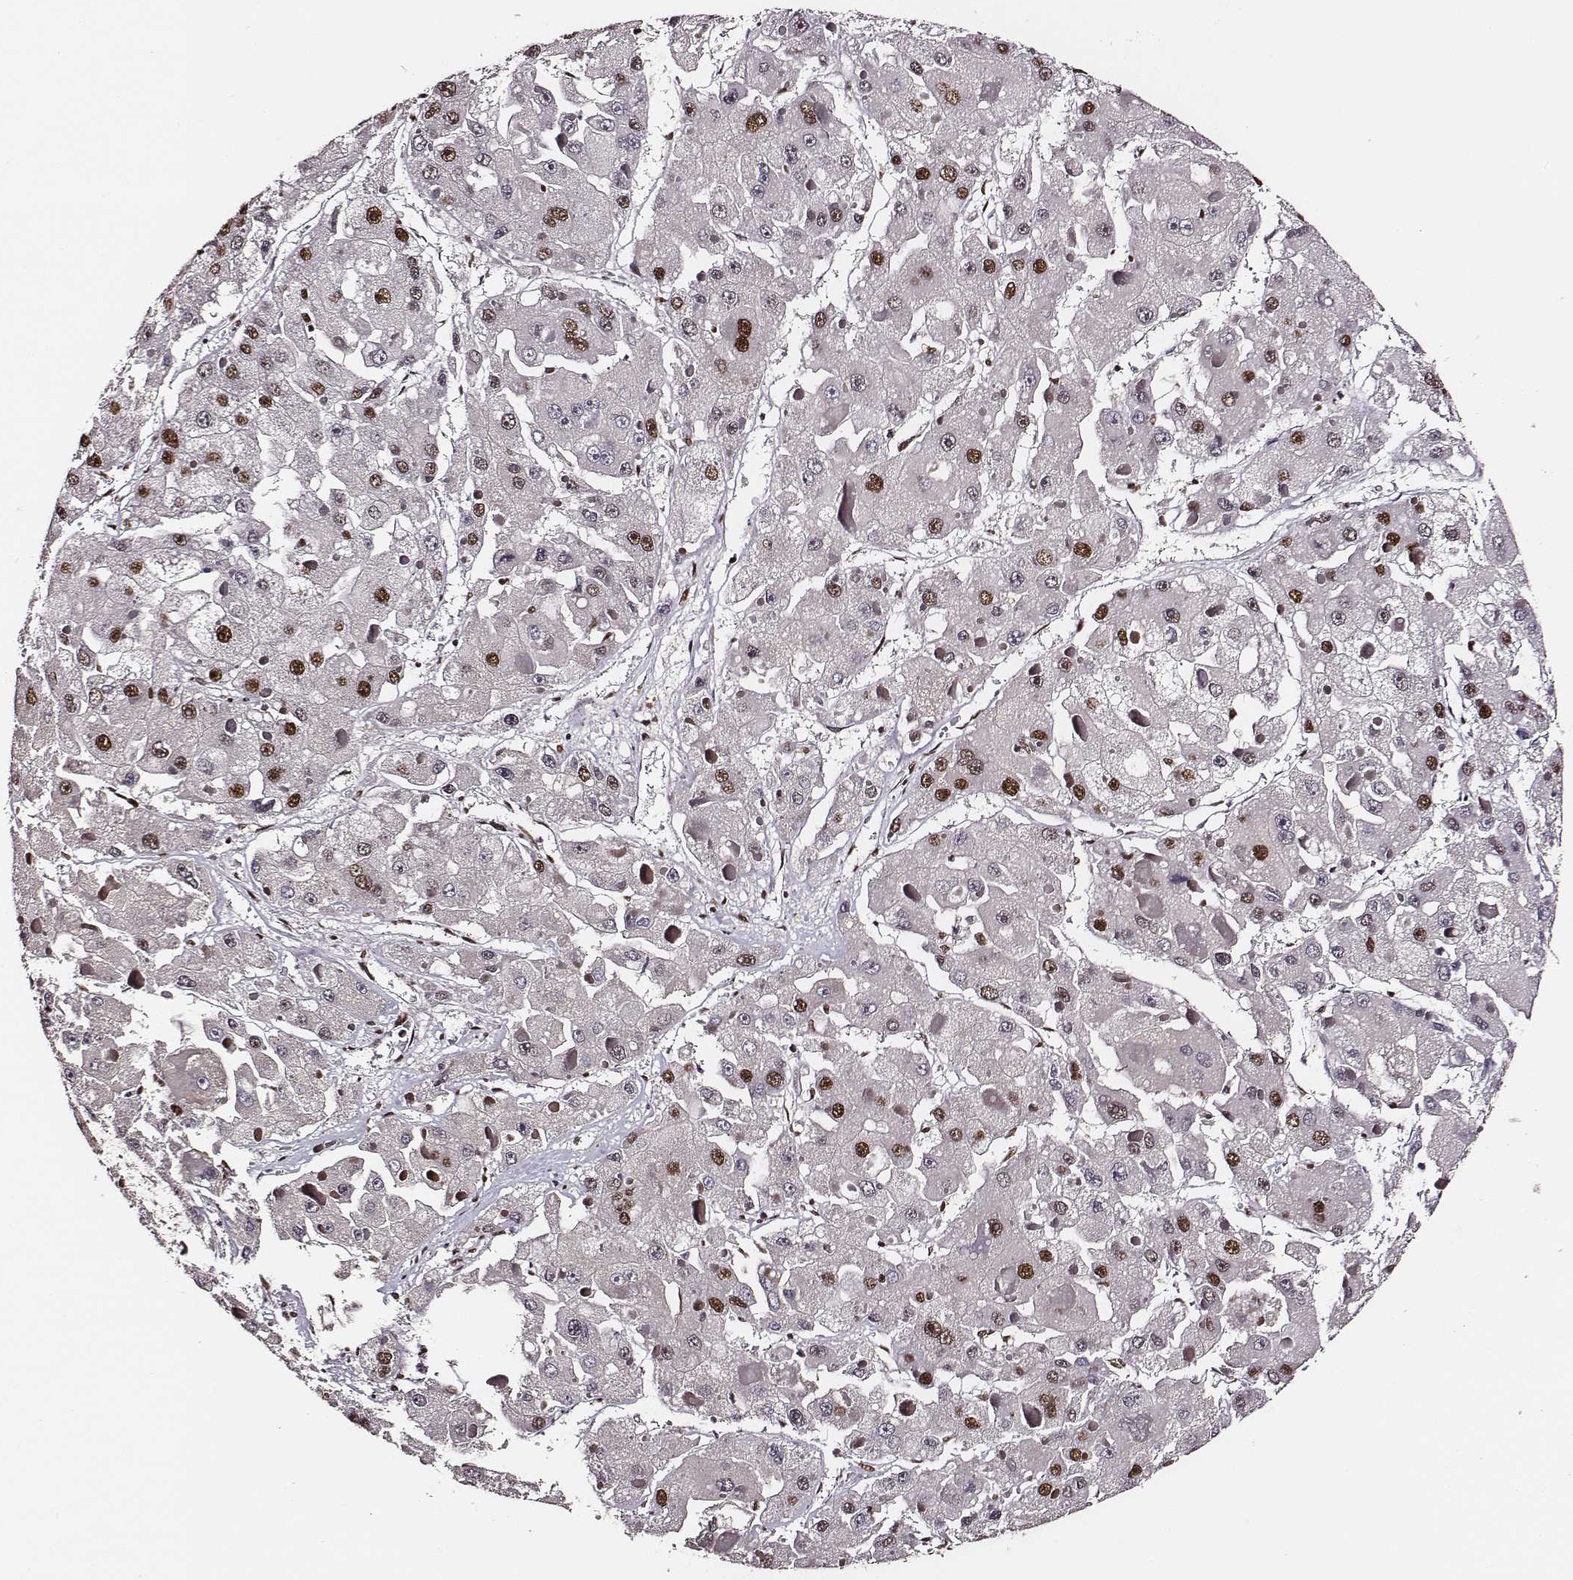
{"staining": {"intensity": "moderate", "quantity": "25%-75%", "location": "nuclear"}, "tissue": "liver cancer", "cell_type": "Tumor cells", "image_type": "cancer", "snomed": [{"axis": "morphology", "description": "Carcinoma, Hepatocellular, NOS"}, {"axis": "topography", "description": "Liver"}], "caption": "Liver cancer (hepatocellular carcinoma) was stained to show a protein in brown. There is medium levels of moderate nuclear staining in approximately 25%-75% of tumor cells.", "gene": "PPARA", "patient": {"sex": "female", "age": 73}}